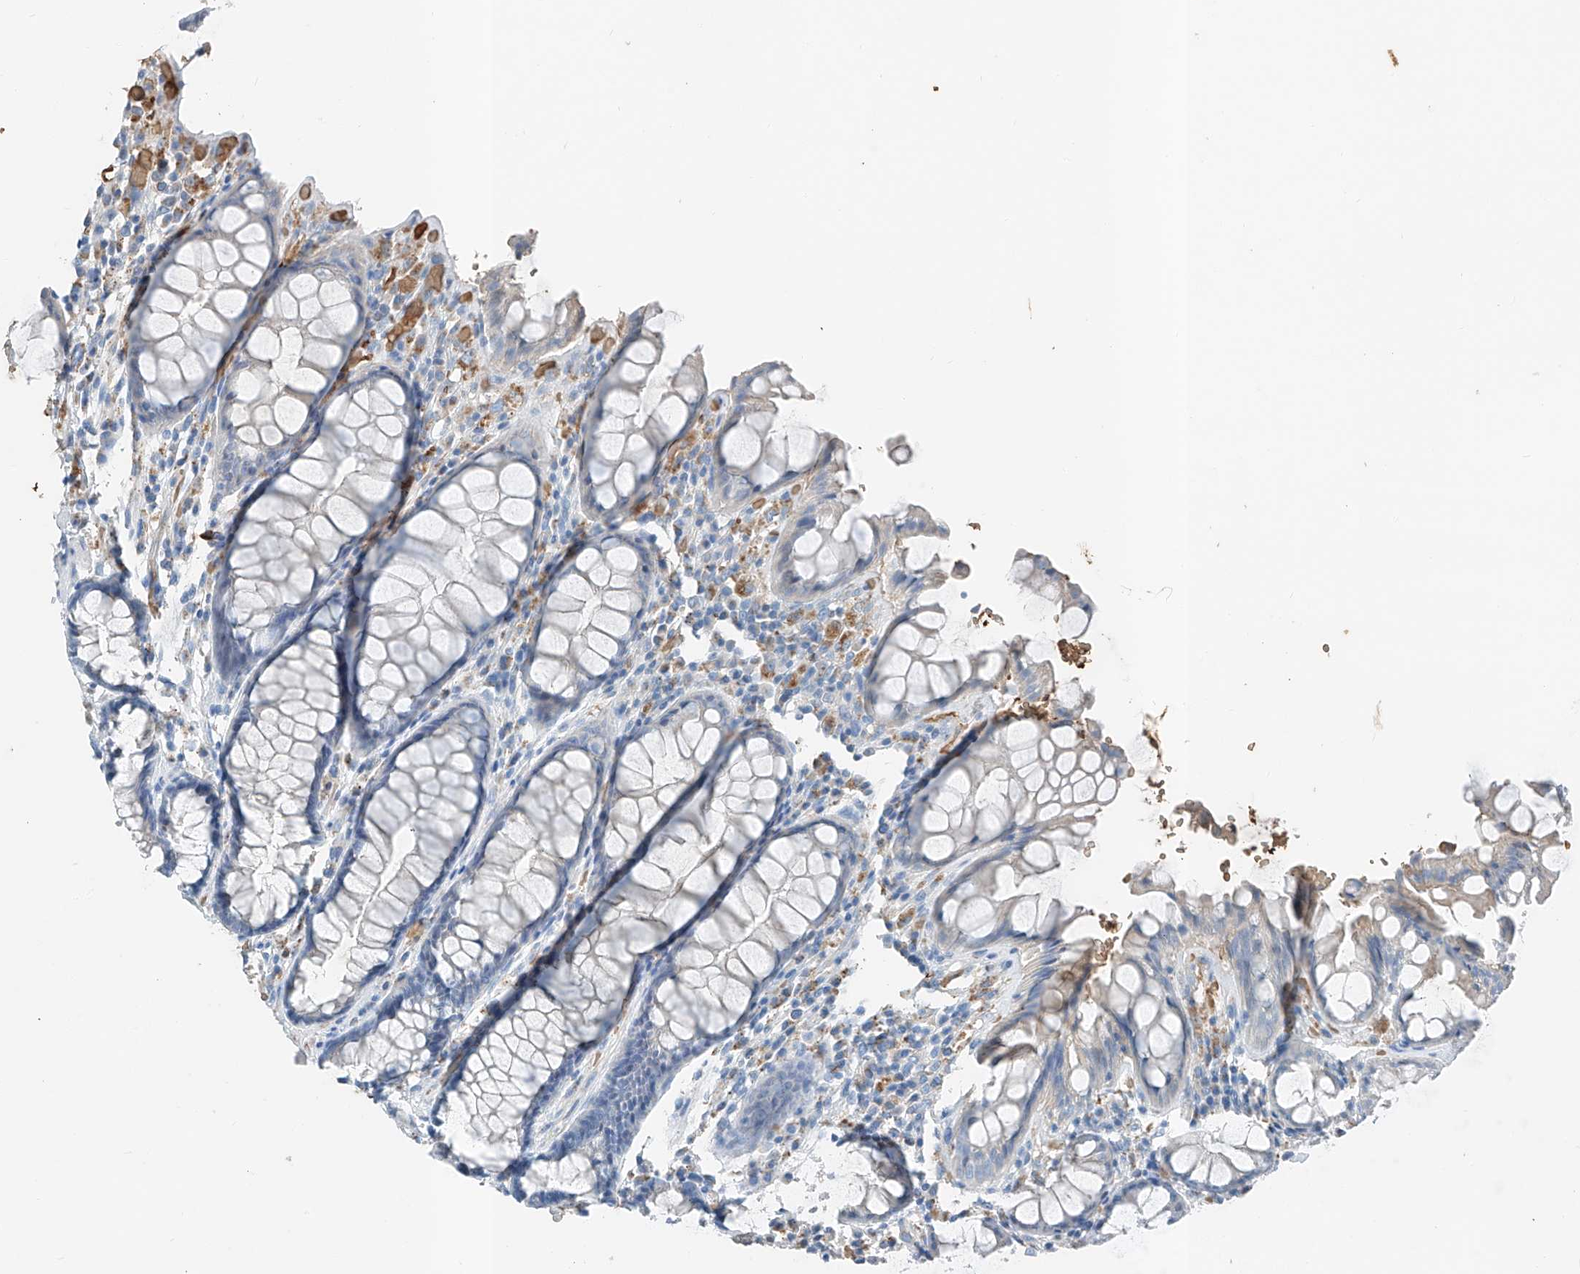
{"staining": {"intensity": "negative", "quantity": "none", "location": "none"}, "tissue": "rectum", "cell_type": "Glandular cells", "image_type": "normal", "snomed": [{"axis": "morphology", "description": "Normal tissue, NOS"}, {"axis": "topography", "description": "Rectum"}], "caption": "Image shows no significant protein positivity in glandular cells of unremarkable rectum.", "gene": "PRSS23", "patient": {"sex": "male", "age": 64}}